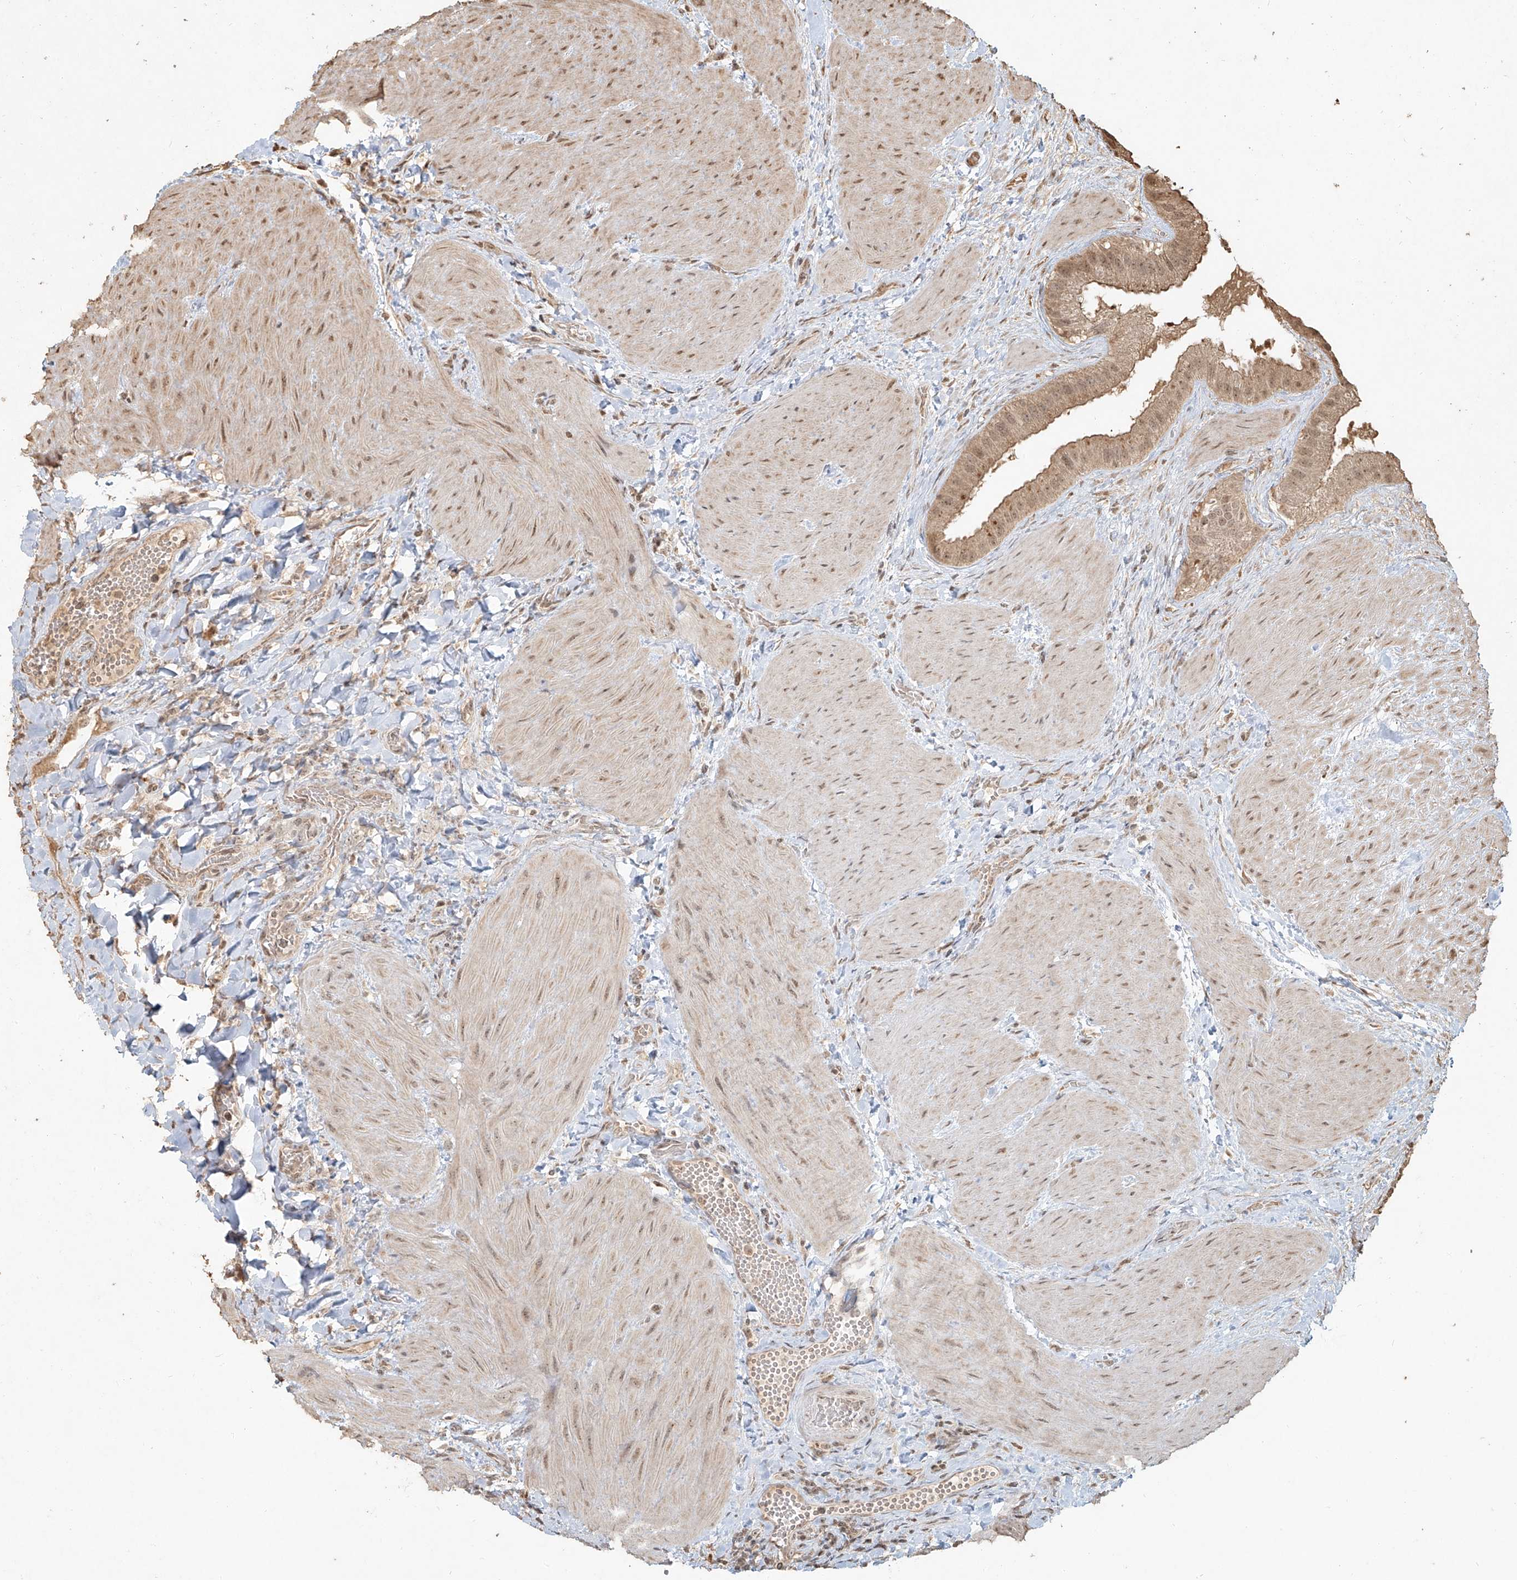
{"staining": {"intensity": "moderate", "quantity": ">75%", "location": "cytoplasmic/membranous,nuclear"}, "tissue": "gallbladder", "cell_type": "Glandular cells", "image_type": "normal", "snomed": [{"axis": "morphology", "description": "Normal tissue, NOS"}, {"axis": "topography", "description": "Gallbladder"}], "caption": "Gallbladder stained with immunohistochemistry (IHC) demonstrates moderate cytoplasmic/membranous,nuclear expression in about >75% of glandular cells.", "gene": "UBE2K", "patient": {"sex": "male", "age": 55}}